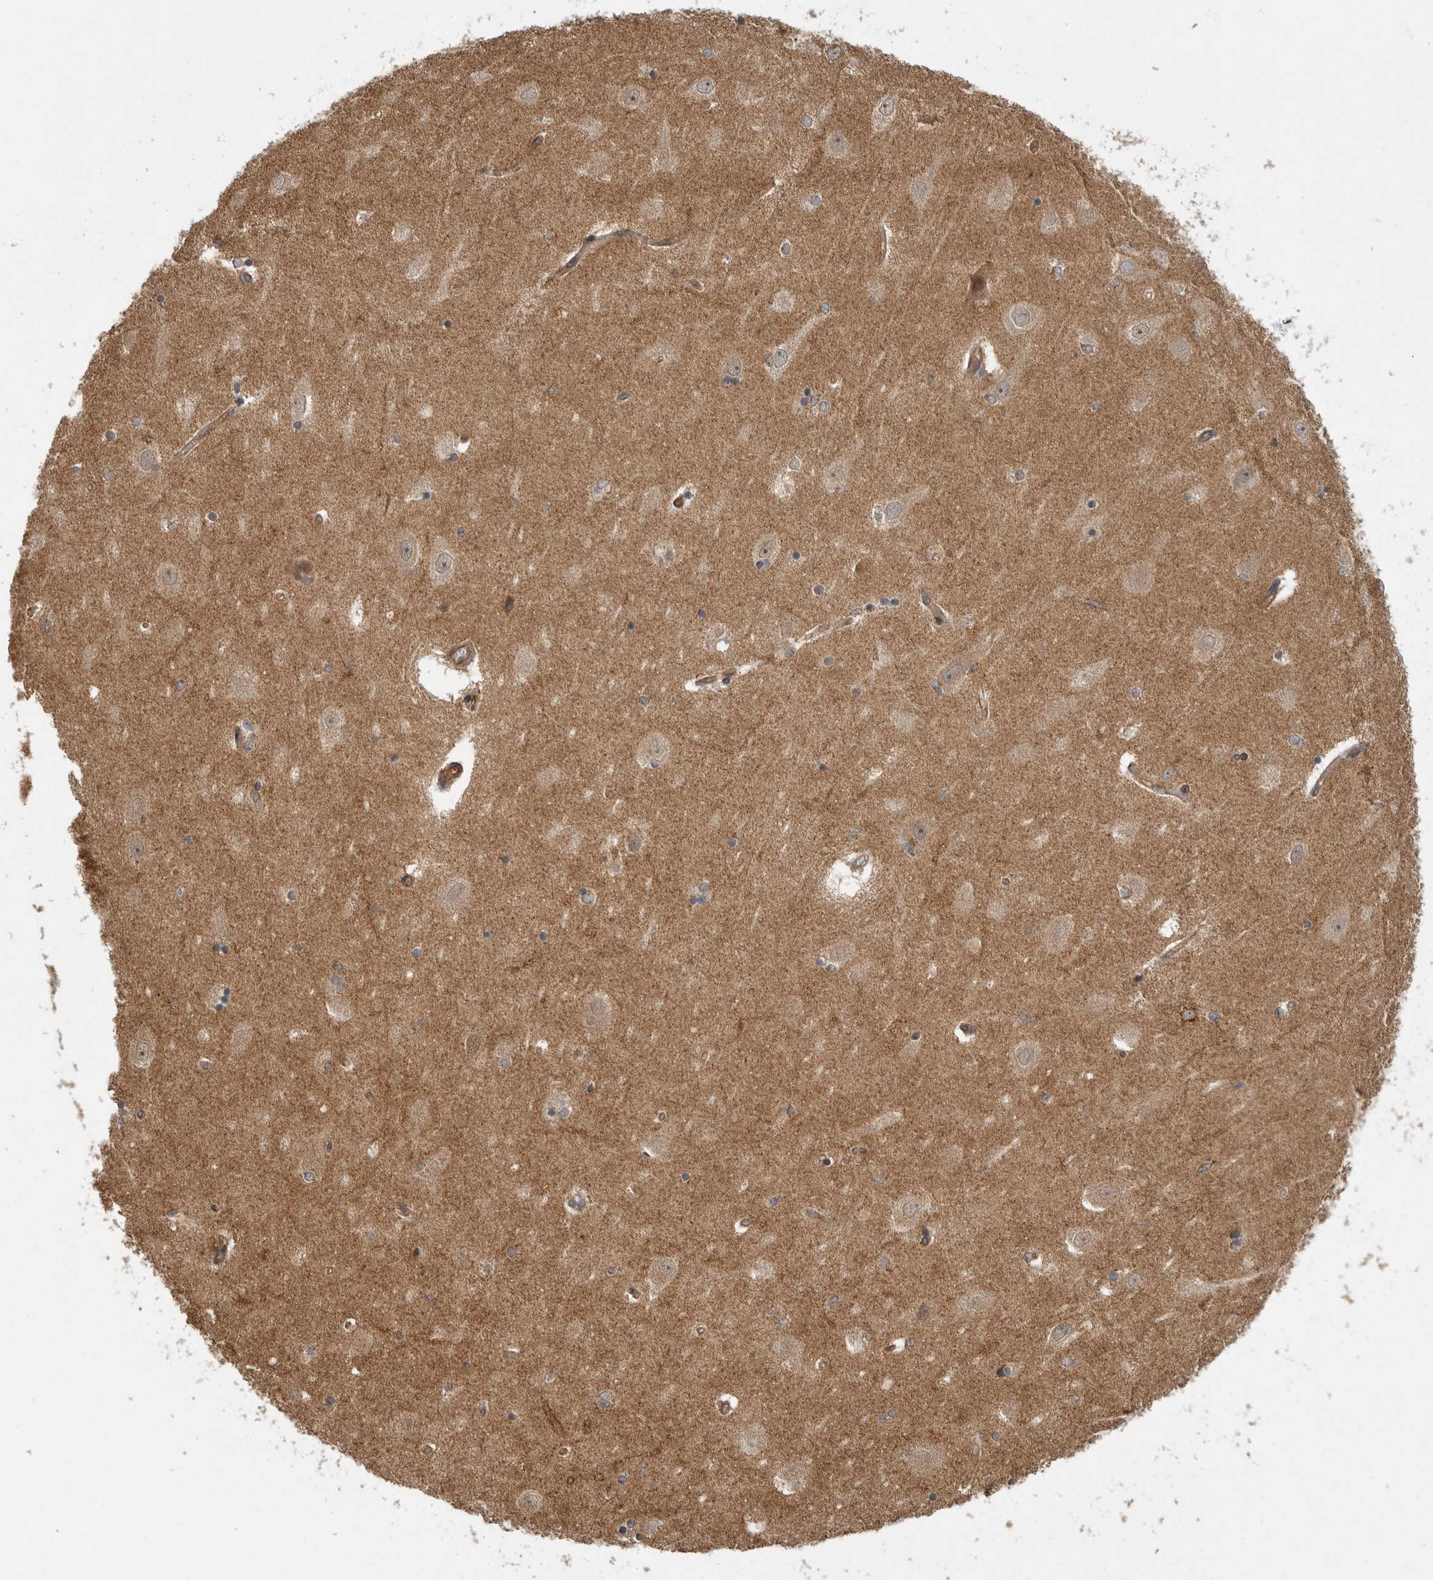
{"staining": {"intensity": "moderate", "quantity": "<25%", "location": "cytoplasmic/membranous"}, "tissue": "hippocampus", "cell_type": "Glial cells", "image_type": "normal", "snomed": [{"axis": "morphology", "description": "Normal tissue, NOS"}, {"axis": "topography", "description": "Hippocampus"}], "caption": "Hippocampus stained with a protein marker reveals moderate staining in glial cells.", "gene": "DHDDS", "patient": {"sex": "female", "age": 54}}